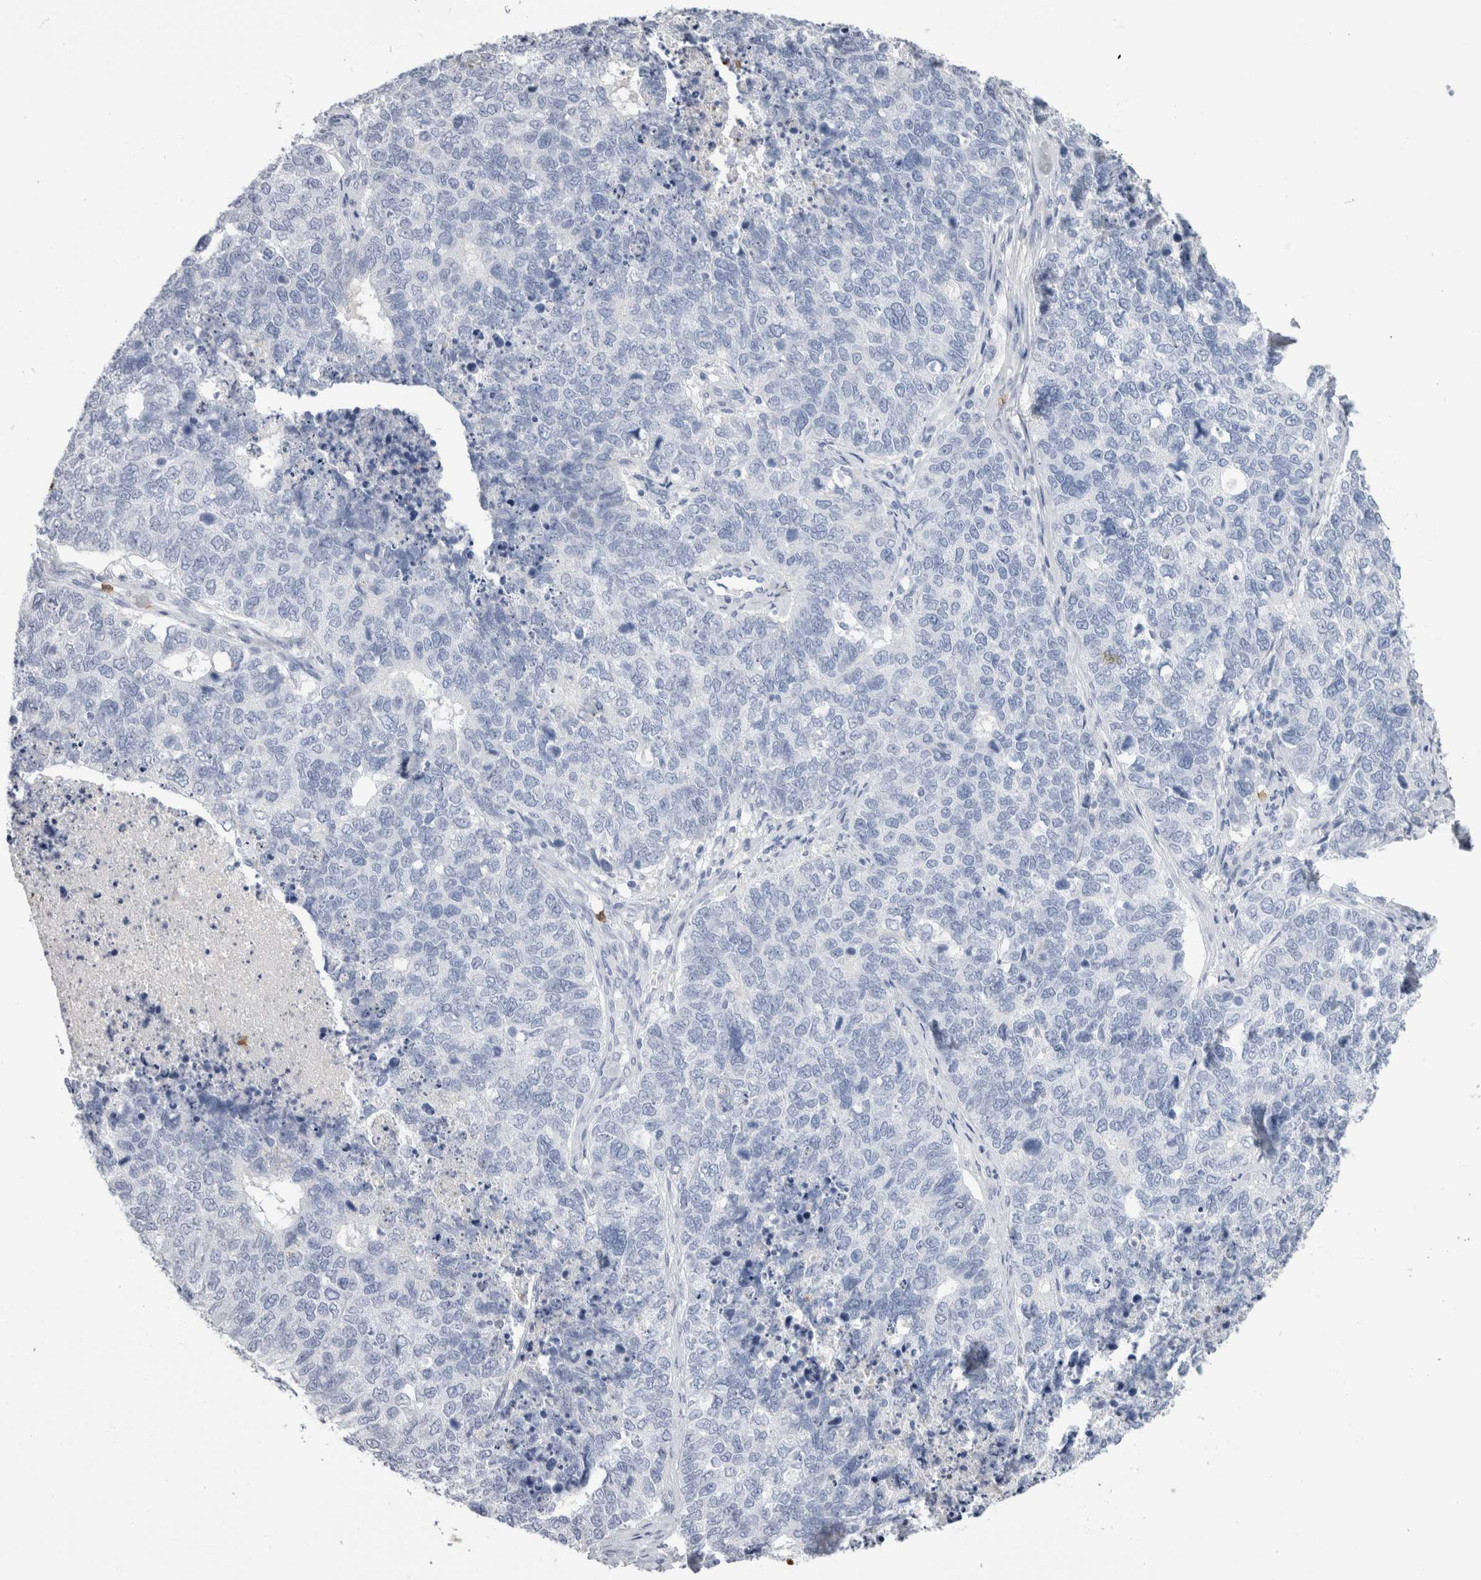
{"staining": {"intensity": "negative", "quantity": "none", "location": "none"}, "tissue": "cervical cancer", "cell_type": "Tumor cells", "image_type": "cancer", "snomed": [{"axis": "morphology", "description": "Squamous cell carcinoma, NOS"}, {"axis": "topography", "description": "Cervix"}], "caption": "Immunohistochemical staining of cervical cancer (squamous cell carcinoma) exhibits no significant positivity in tumor cells.", "gene": "S100A12", "patient": {"sex": "female", "age": 63}}